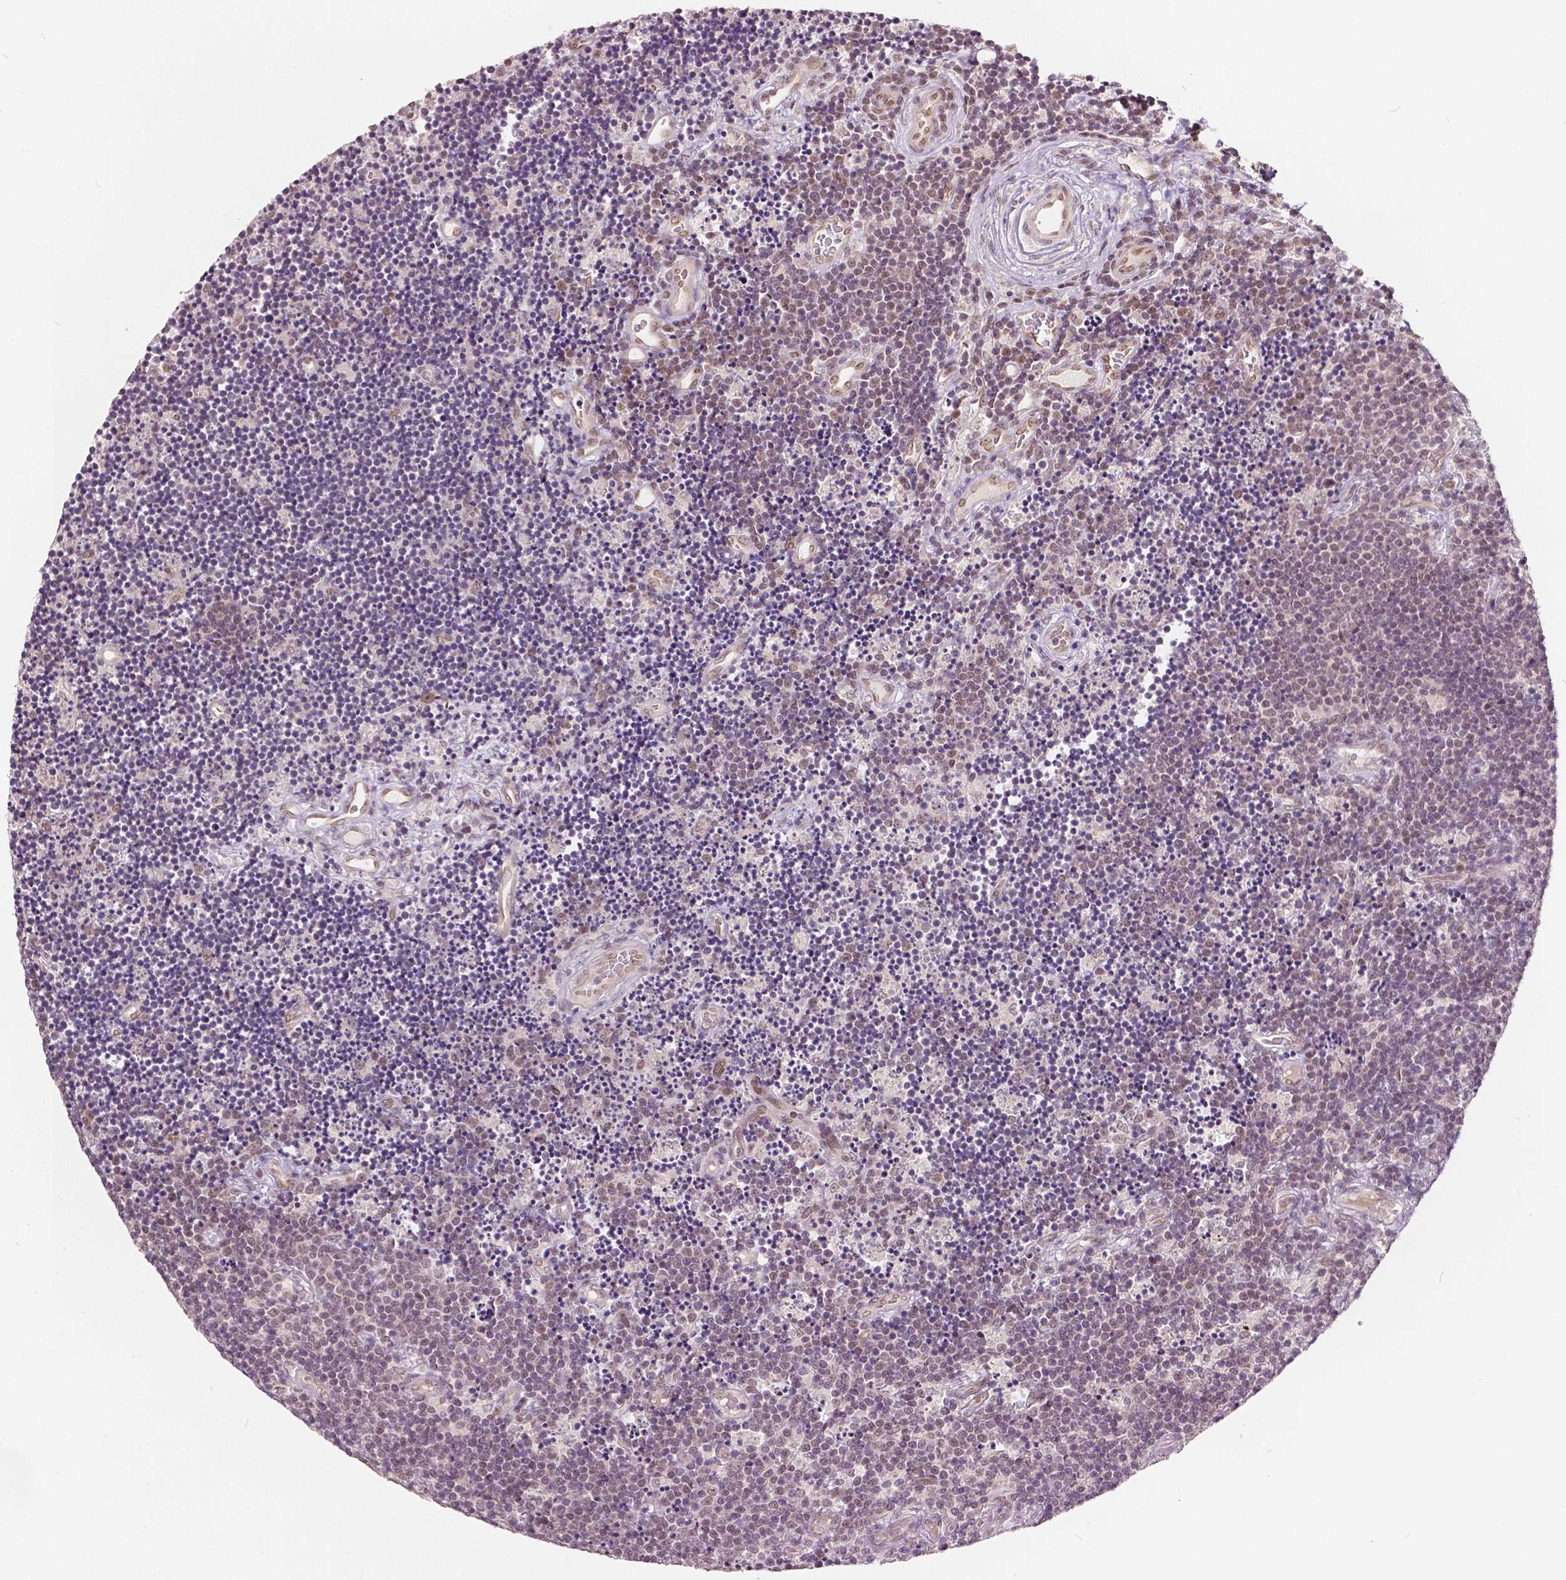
{"staining": {"intensity": "negative", "quantity": "none", "location": "none"}, "tissue": "lymphoma", "cell_type": "Tumor cells", "image_type": "cancer", "snomed": [{"axis": "morphology", "description": "Malignant lymphoma, non-Hodgkin's type, Low grade"}, {"axis": "topography", "description": "Brain"}], "caption": "Tumor cells show no significant staining in malignant lymphoma, non-Hodgkin's type (low-grade).", "gene": "HMBOX1", "patient": {"sex": "female", "age": 66}}